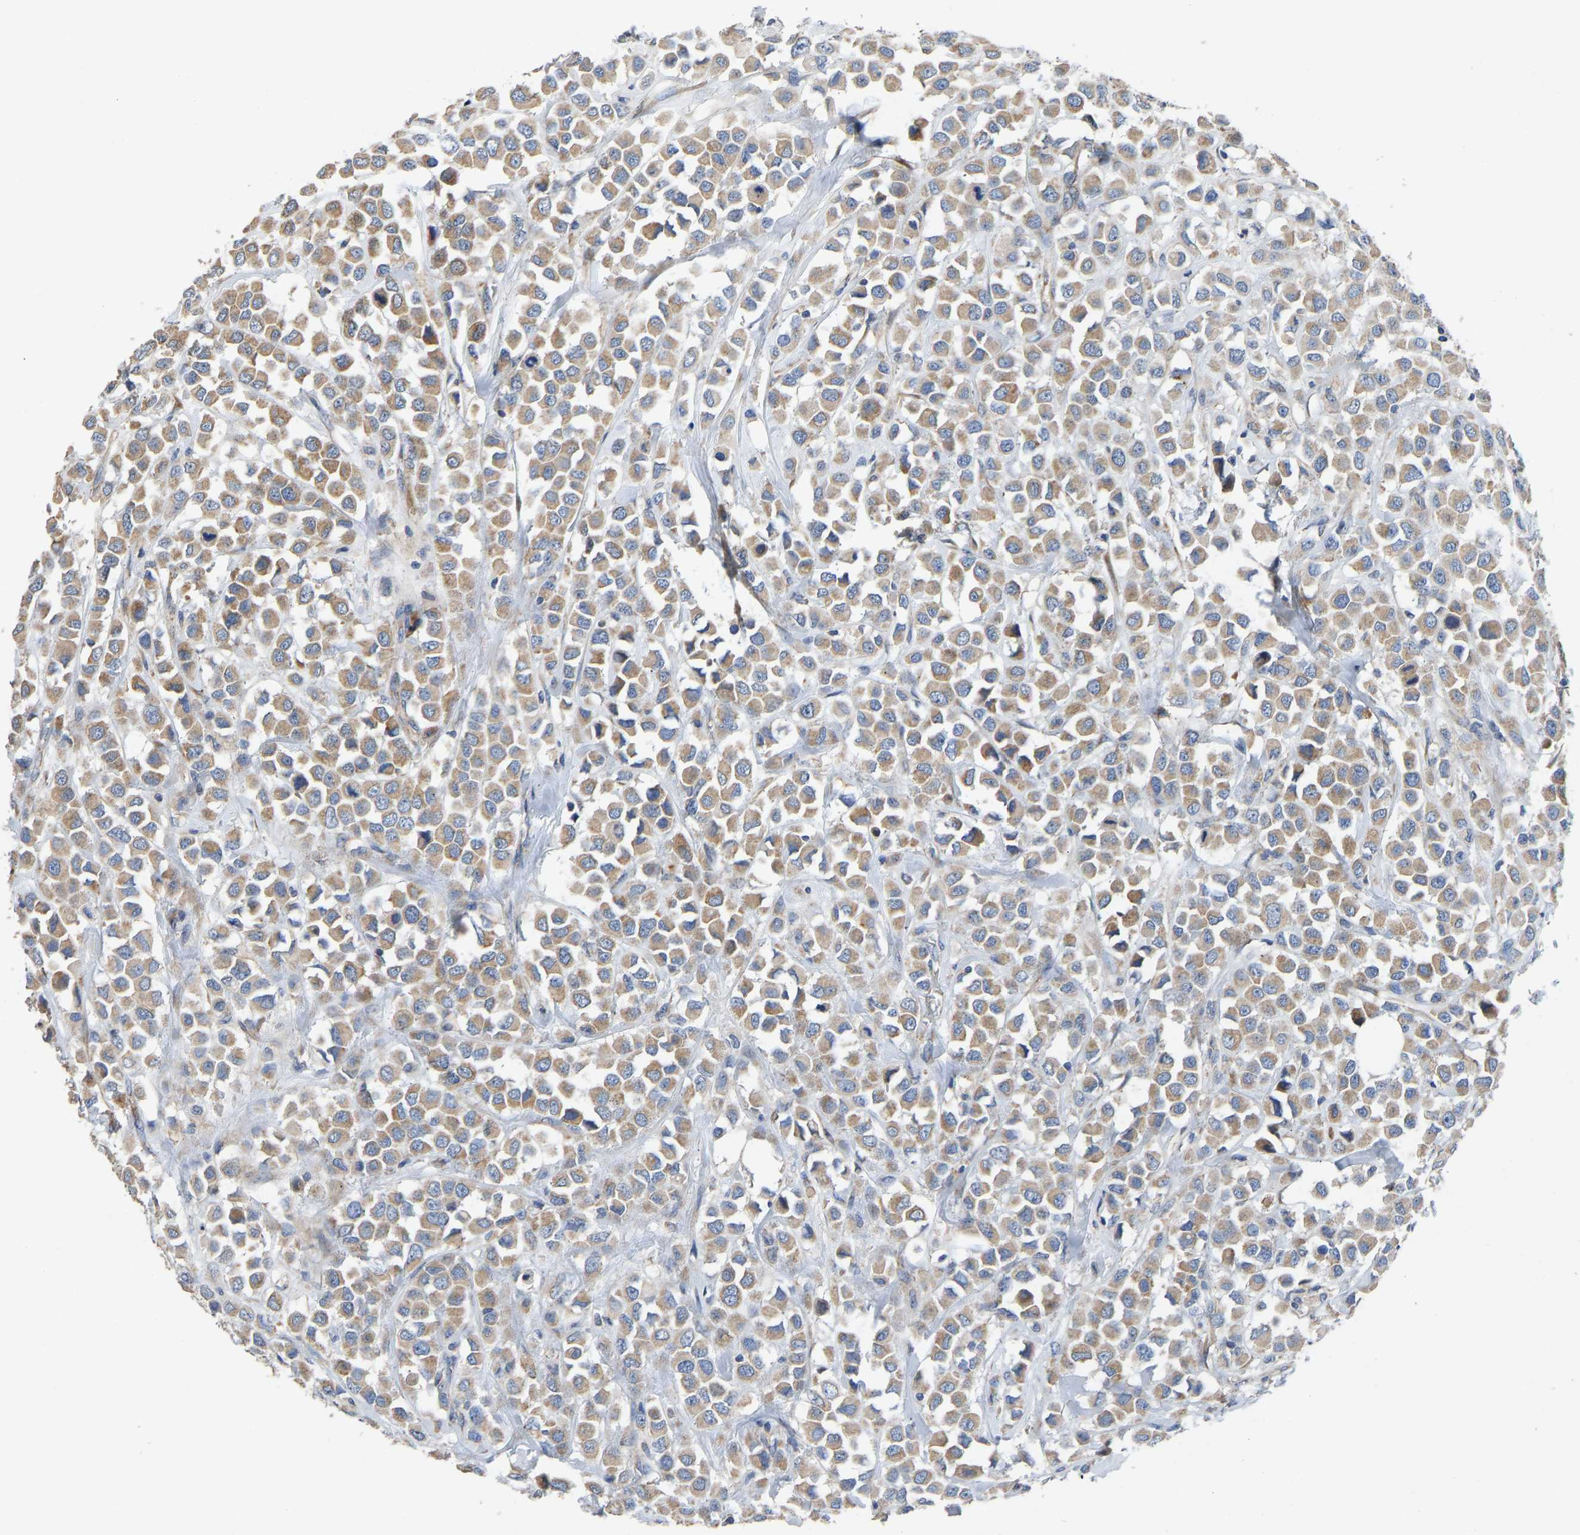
{"staining": {"intensity": "moderate", "quantity": ">75%", "location": "cytoplasmic/membranous"}, "tissue": "breast cancer", "cell_type": "Tumor cells", "image_type": "cancer", "snomed": [{"axis": "morphology", "description": "Duct carcinoma"}, {"axis": "topography", "description": "Breast"}], "caption": "The histopathology image exhibits staining of breast cancer (invasive ductal carcinoma), revealing moderate cytoplasmic/membranous protein positivity (brown color) within tumor cells.", "gene": "TMEM150A", "patient": {"sex": "female", "age": 61}}